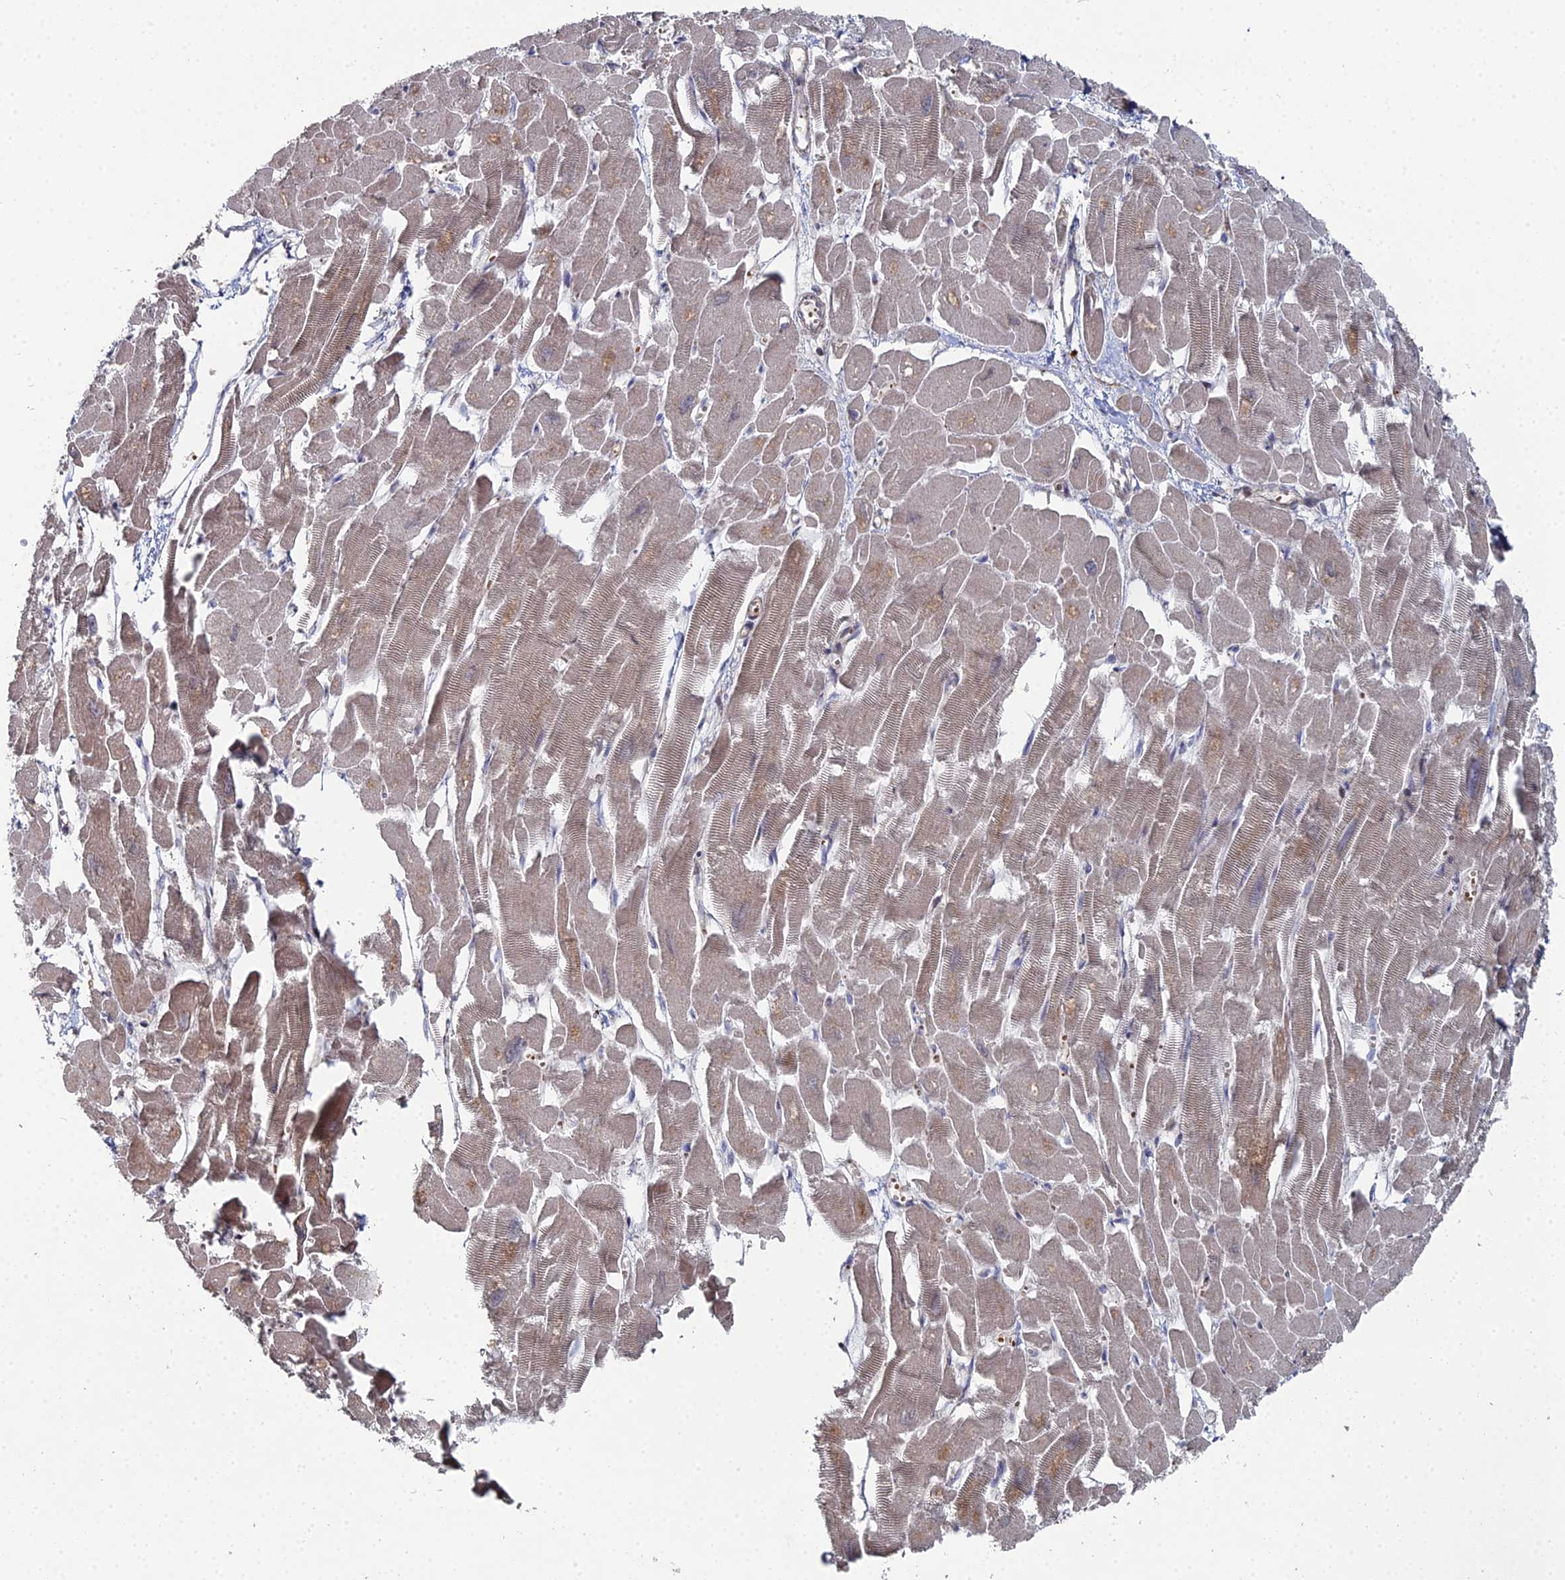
{"staining": {"intensity": "moderate", "quantity": ">75%", "location": "cytoplasmic/membranous"}, "tissue": "heart muscle", "cell_type": "Cardiomyocytes", "image_type": "normal", "snomed": [{"axis": "morphology", "description": "Normal tissue, NOS"}, {"axis": "topography", "description": "Heart"}], "caption": "High-power microscopy captured an IHC photomicrograph of benign heart muscle, revealing moderate cytoplasmic/membranous expression in approximately >75% of cardiomyocytes. Using DAB (3,3'-diaminobenzidine) (brown) and hematoxylin (blue) stains, captured at high magnification using brightfield microscopy.", "gene": "SGMS1", "patient": {"sex": "male", "age": 54}}